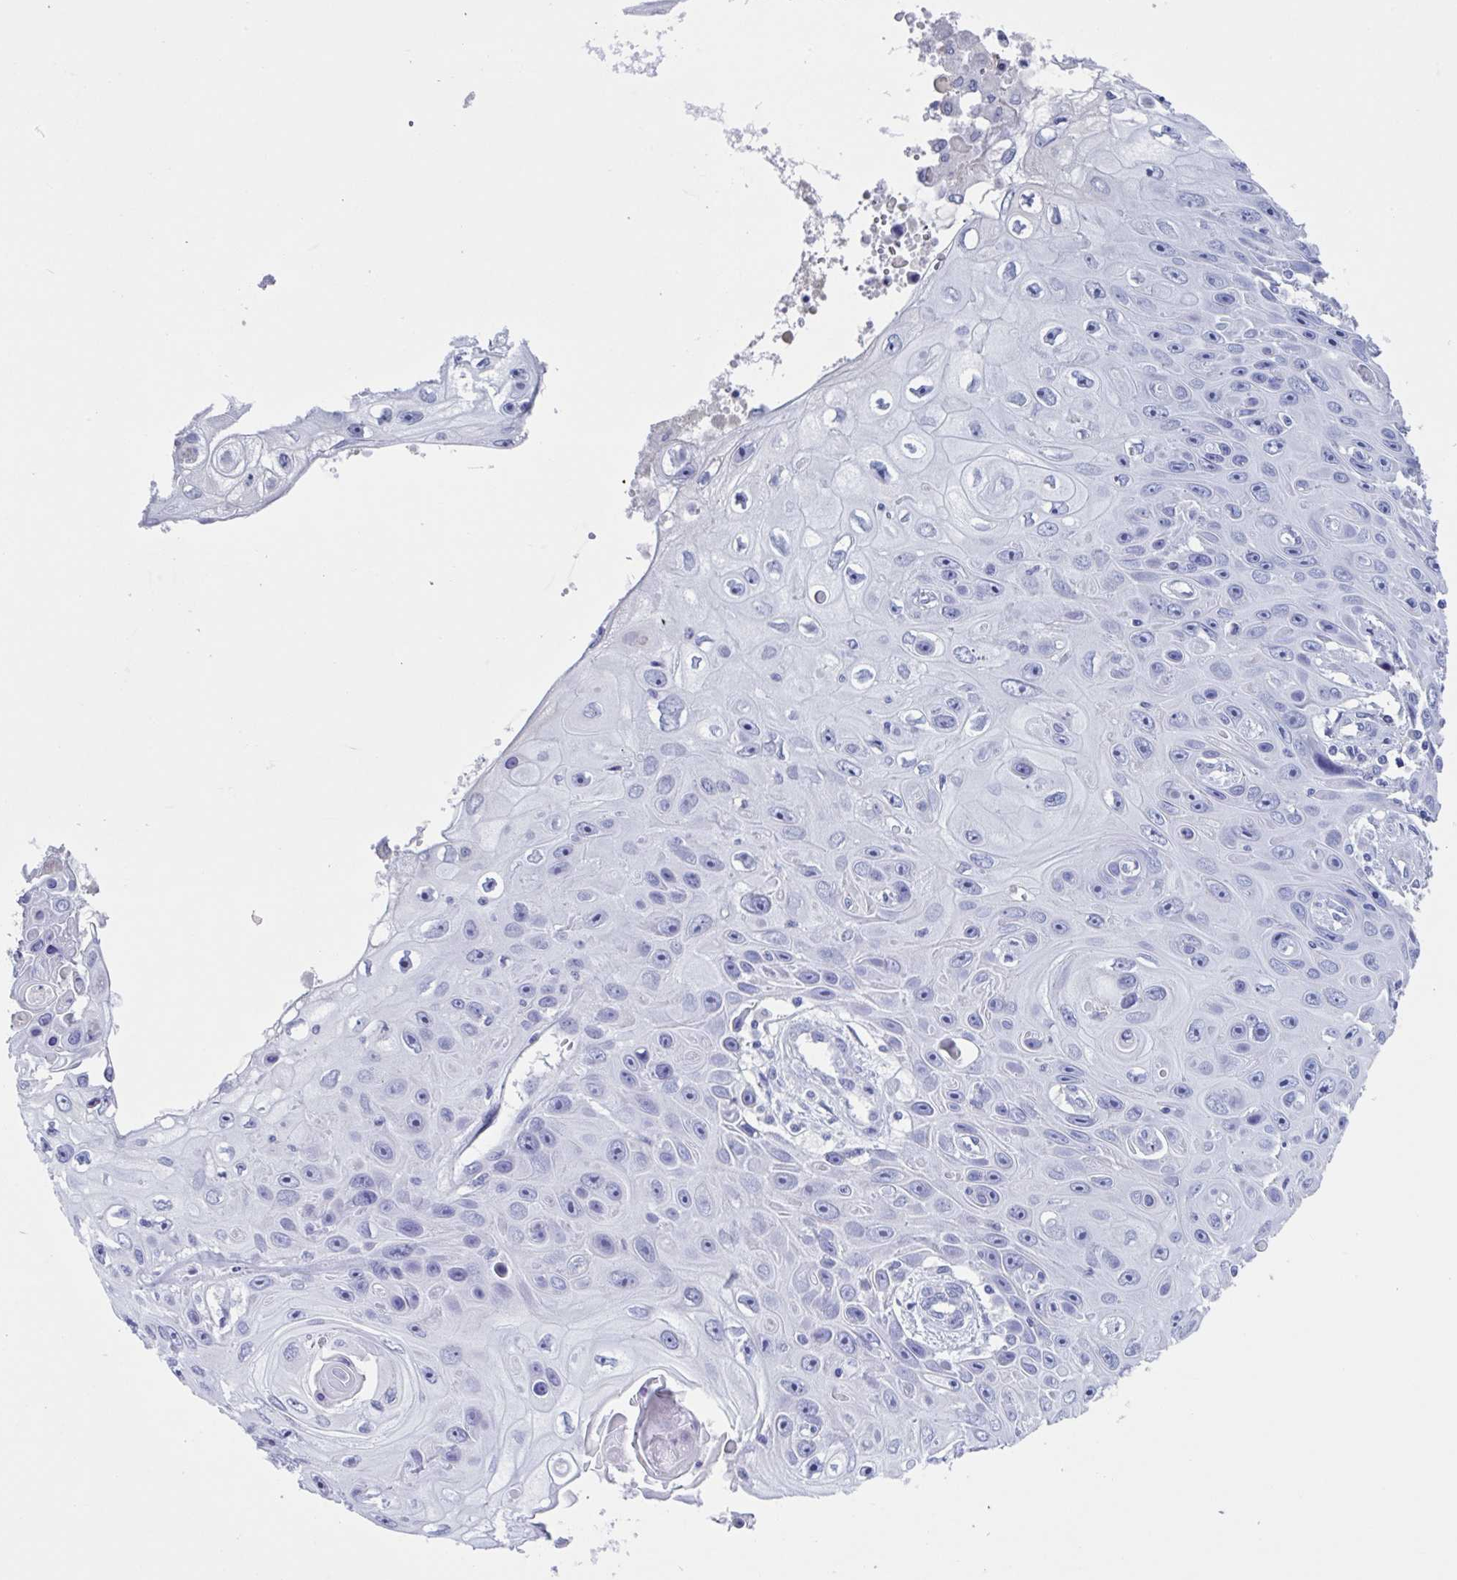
{"staining": {"intensity": "negative", "quantity": "none", "location": "none"}, "tissue": "skin cancer", "cell_type": "Tumor cells", "image_type": "cancer", "snomed": [{"axis": "morphology", "description": "Squamous cell carcinoma, NOS"}, {"axis": "topography", "description": "Skin"}], "caption": "This is an immunohistochemistry (IHC) micrograph of squamous cell carcinoma (skin). There is no staining in tumor cells.", "gene": "USP35", "patient": {"sex": "male", "age": 82}}